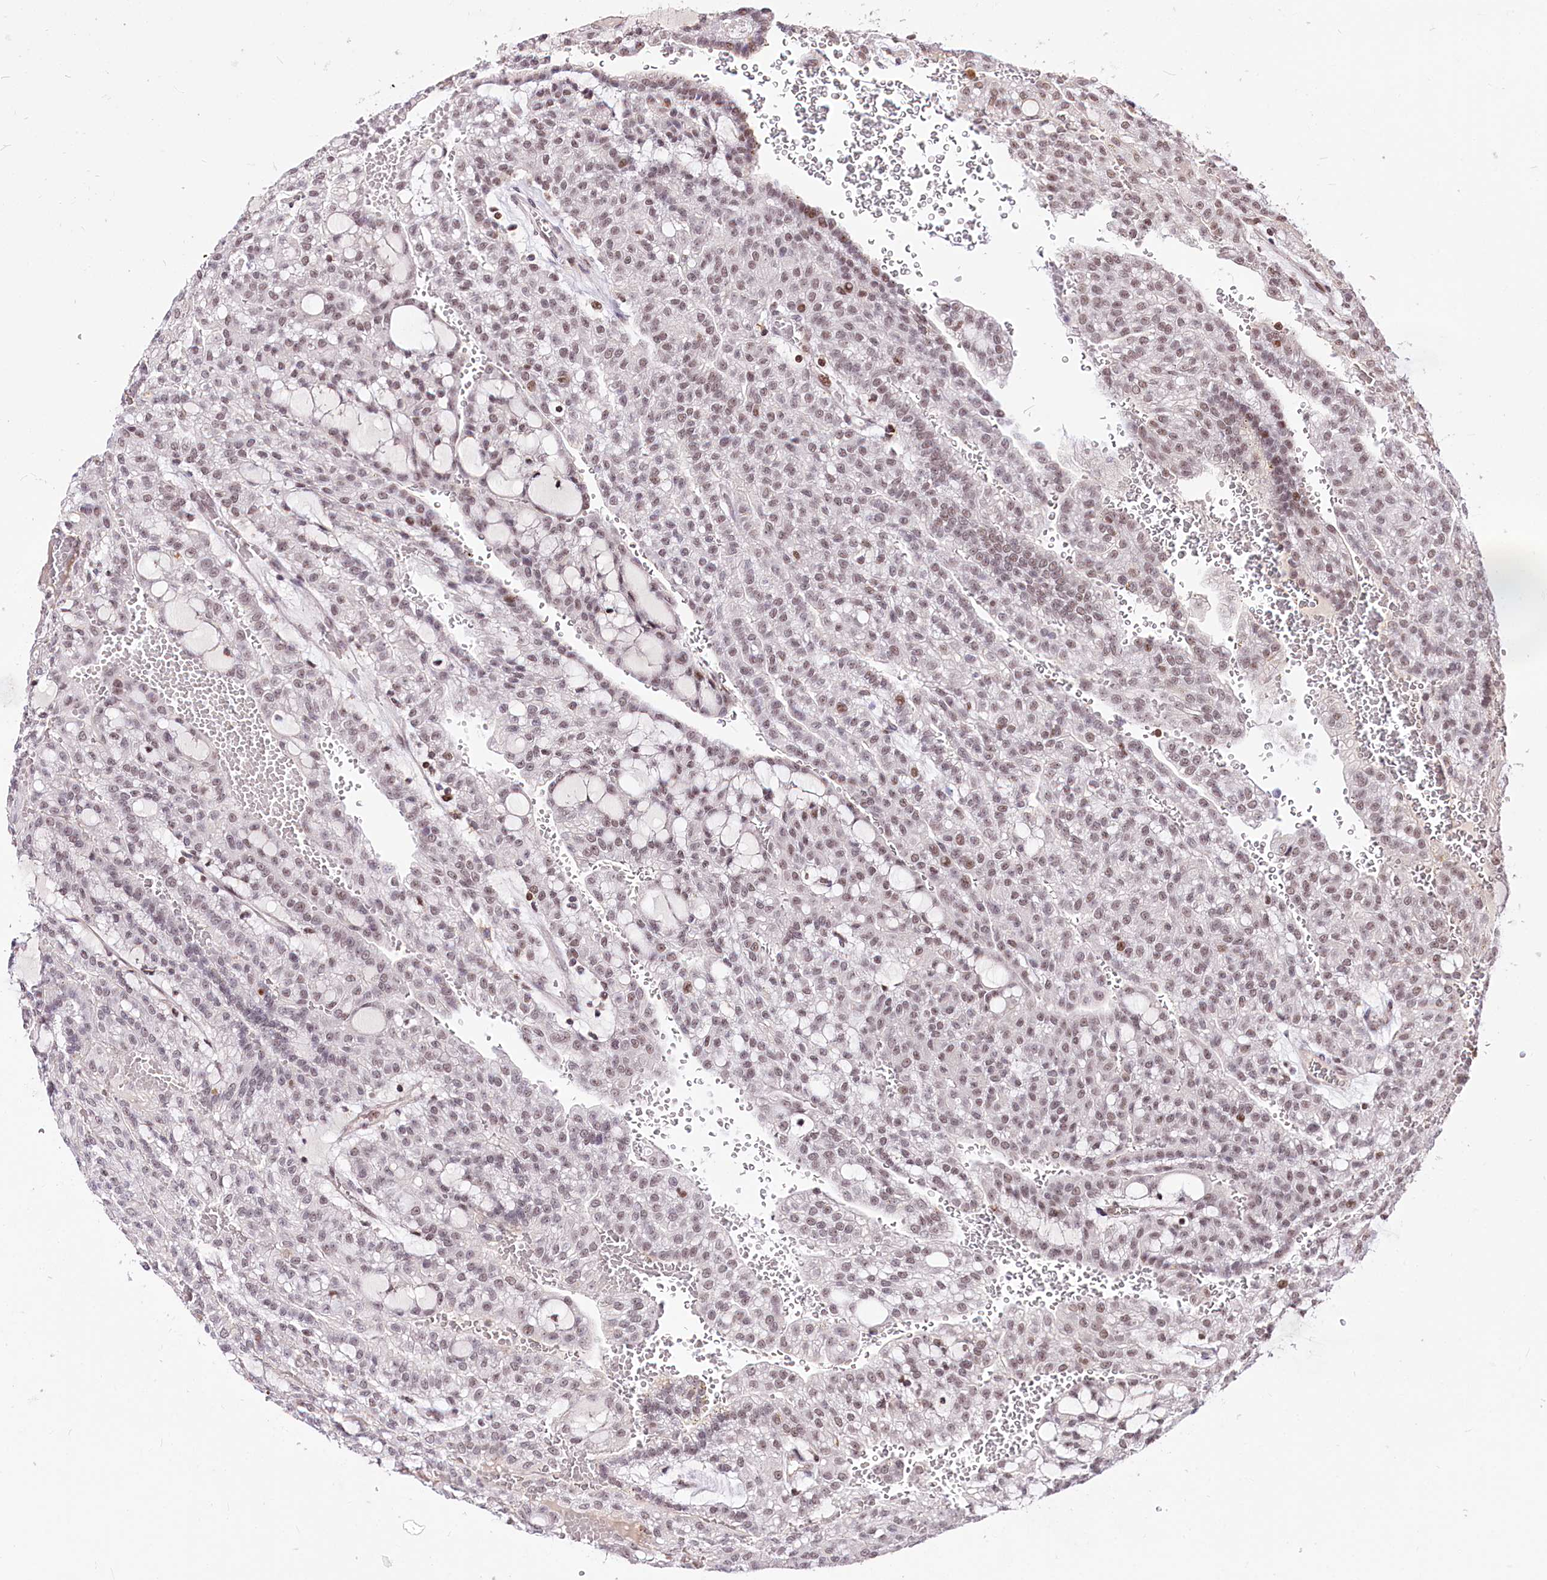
{"staining": {"intensity": "moderate", "quantity": "25%-75%", "location": "nuclear"}, "tissue": "renal cancer", "cell_type": "Tumor cells", "image_type": "cancer", "snomed": [{"axis": "morphology", "description": "Adenocarcinoma, NOS"}, {"axis": "topography", "description": "Kidney"}], "caption": "Immunohistochemistry photomicrograph of neoplastic tissue: renal cancer stained using IHC demonstrates medium levels of moderate protein expression localized specifically in the nuclear of tumor cells, appearing as a nuclear brown color.", "gene": "POLA2", "patient": {"sex": "male", "age": 63}}